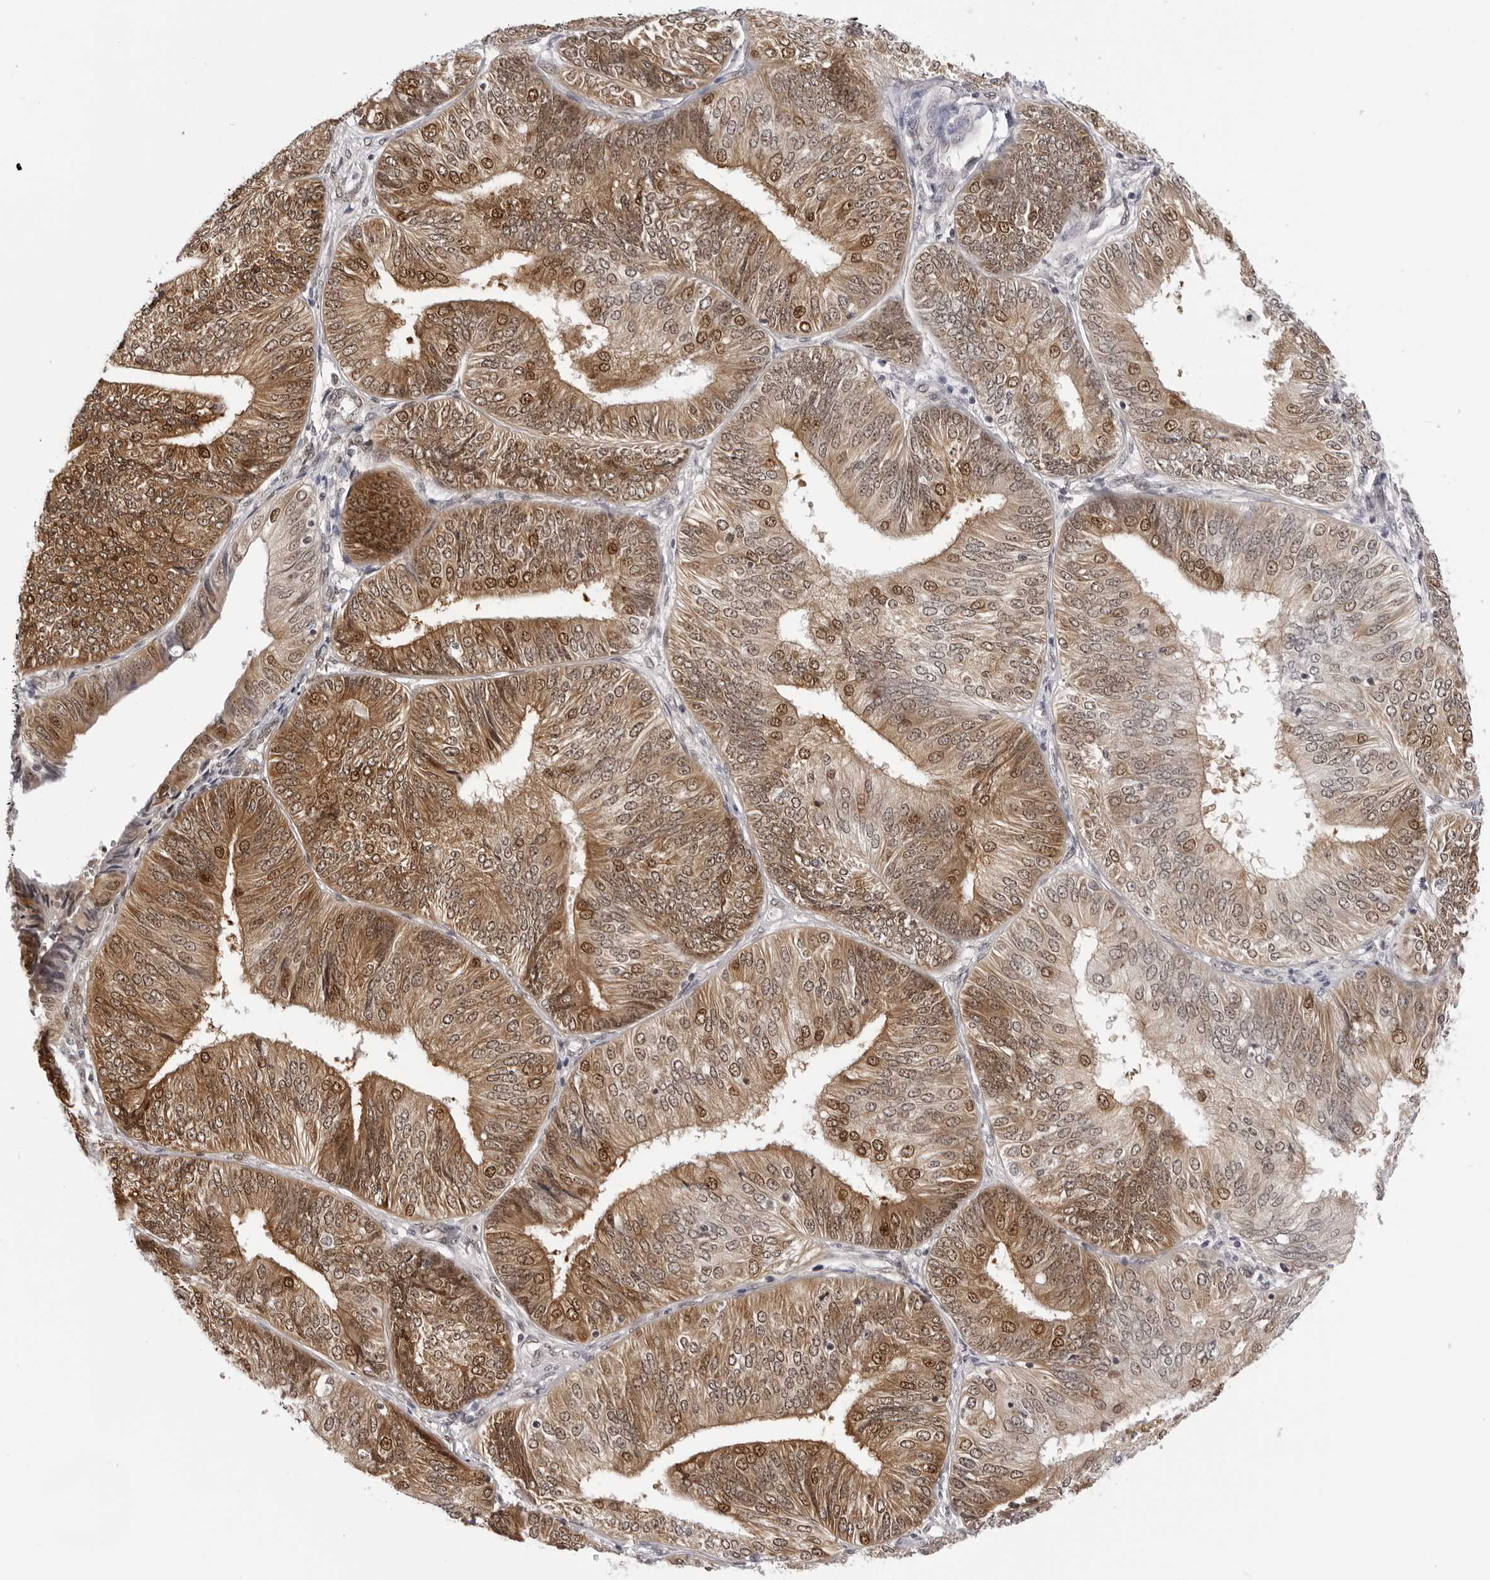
{"staining": {"intensity": "moderate", "quantity": ">75%", "location": "cytoplasmic/membranous,nuclear"}, "tissue": "endometrial cancer", "cell_type": "Tumor cells", "image_type": "cancer", "snomed": [{"axis": "morphology", "description": "Adenocarcinoma, NOS"}, {"axis": "topography", "description": "Endometrium"}], "caption": "A medium amount of moderate cytoplasmic/membranous and nuclear expression is seen in about >75% of tumor cells in endometrial adenocarcinoma tissue.", "gene": "WDR77", "patient": {"sex": "female", "age": 58}}